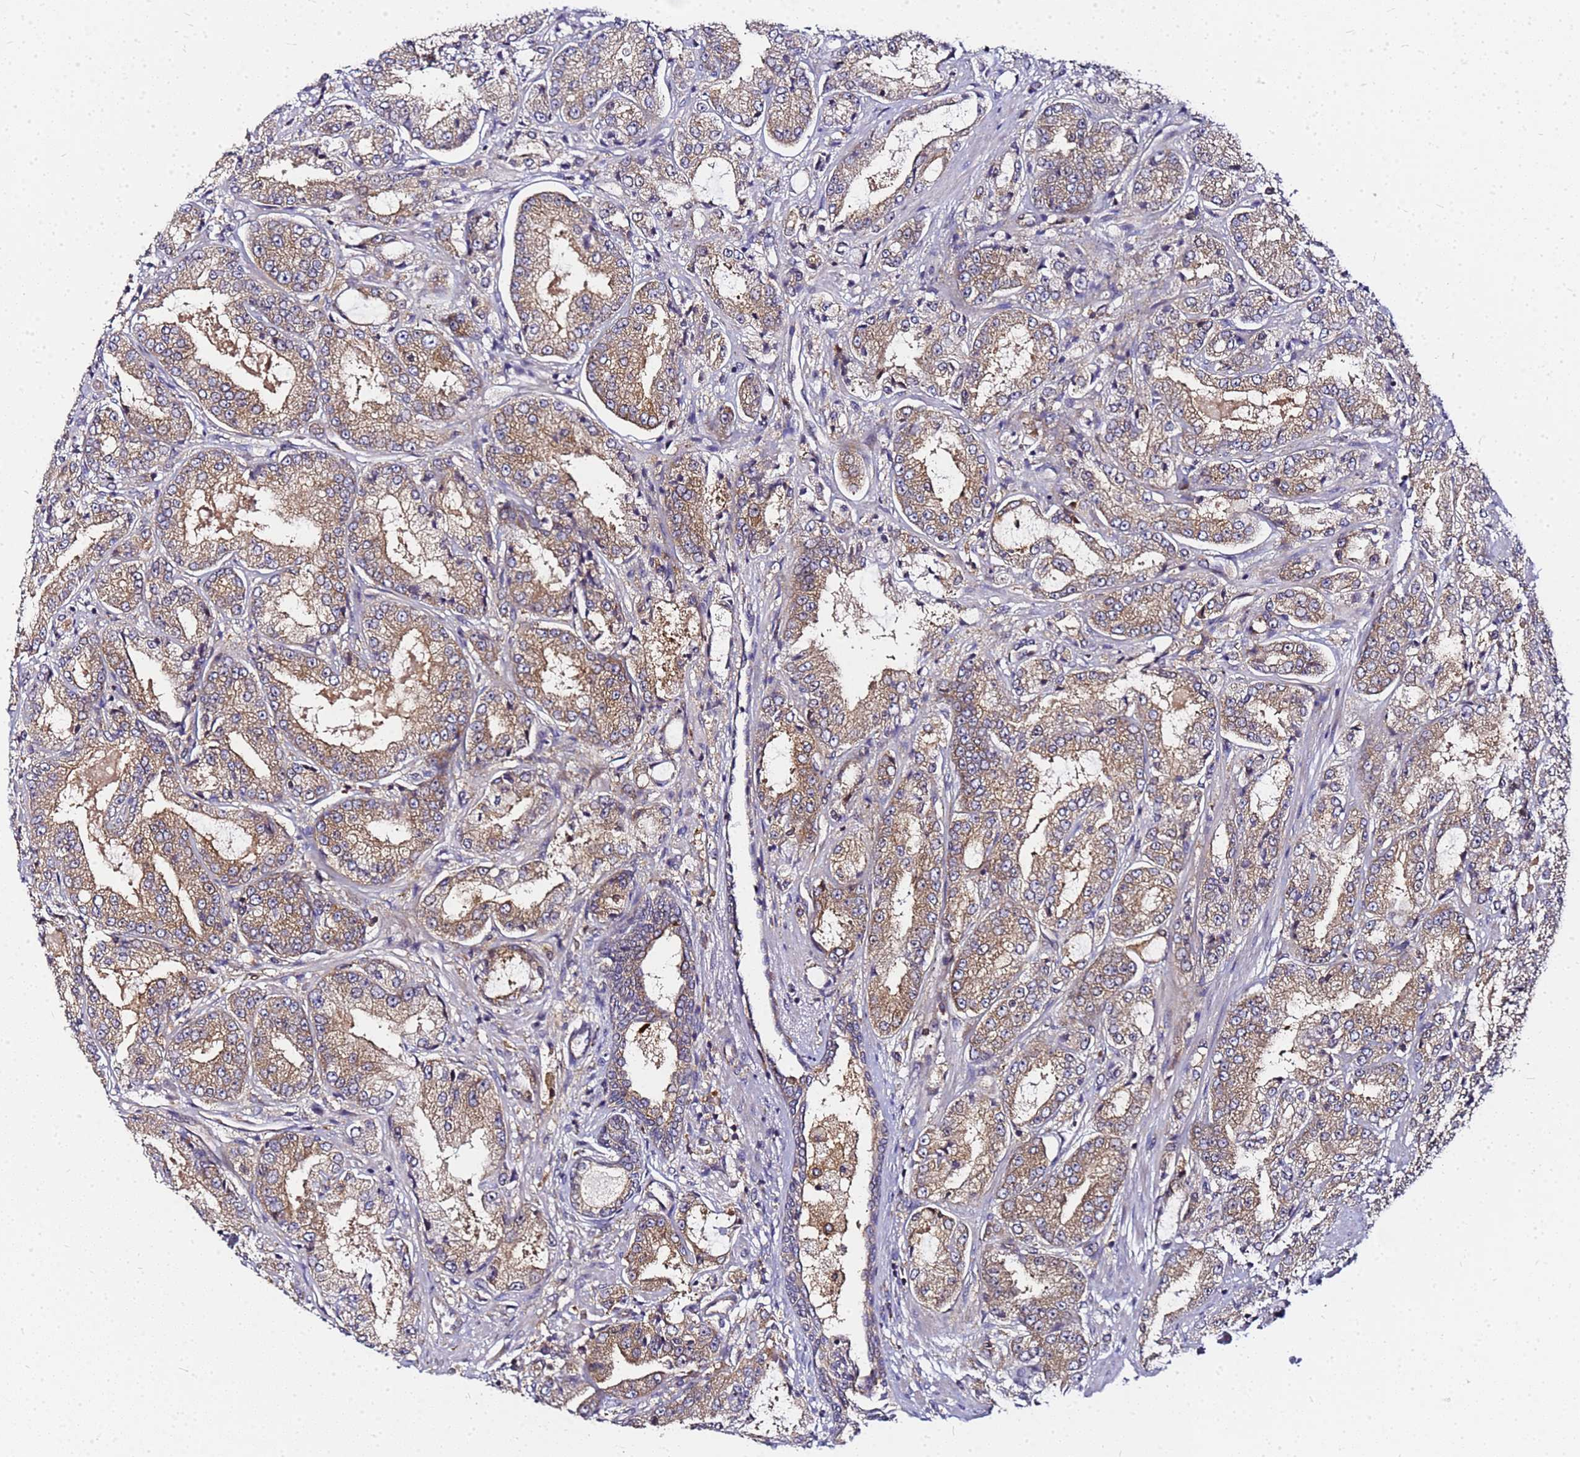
{"staining": {"intensity": "moderate", "quantity": ">75%", "location": "cytoplasmic/membranous"}, "tissue": "prostate cancer", "cell_type": "Tumor cells", "image_type": "cancer", "snomed": [{"axis": "morphology", "description": "Adenocarcinoma, High grade"}, {"axis": "topography", "description": "Prostate"}], "caption": "A medium amount of moderate cytoplasmic/membranous staining is present in approximately >75% of tumor cells in prostate adenocarcinoma (high-grade) tissue.", "gene": "CHM", "patient": {"sex": "male", "age": 71}}